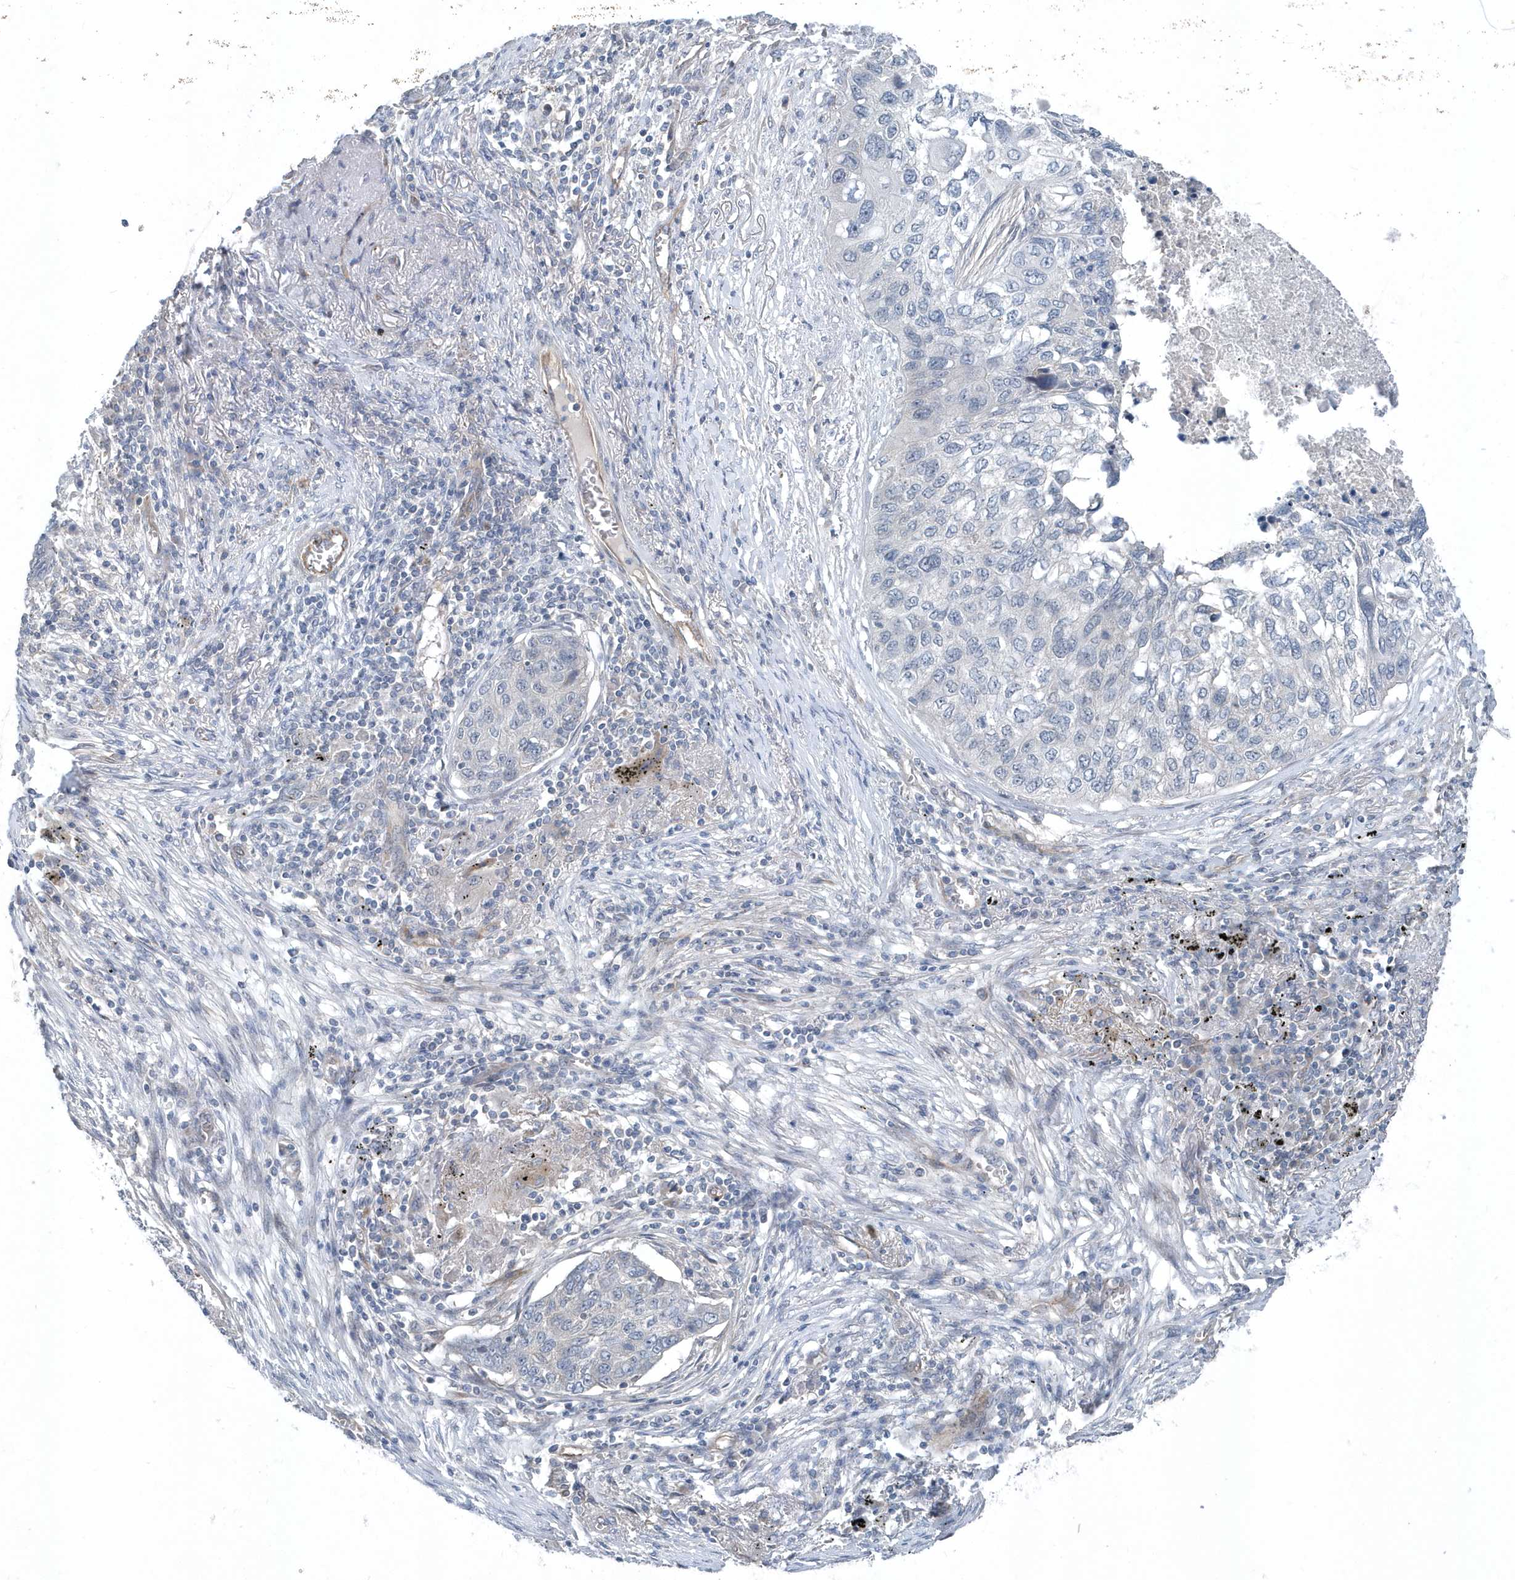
{"staining": {"intensity": "negative", "quantity": "none", "location": "none"}, "tissue": "lung cancer", "cell_type": "Tumor cells", "image_type": "cancer", "snomed": [{"axis": "morphology", "description": "Squamous cell carcinoma, NOS"}, {"axis": "topography", "description": "Lung"}], "caption": "High magnification brightfield microscopy of lung squamous cell carcinoma stained with DAB (3,3'-diaminobenzidine) (brown) and counterstained with hematoxylin (blue): tumor cells show no significant expression.", "gene": "MCC", "patient": {"sex": "female", "age": 63}}